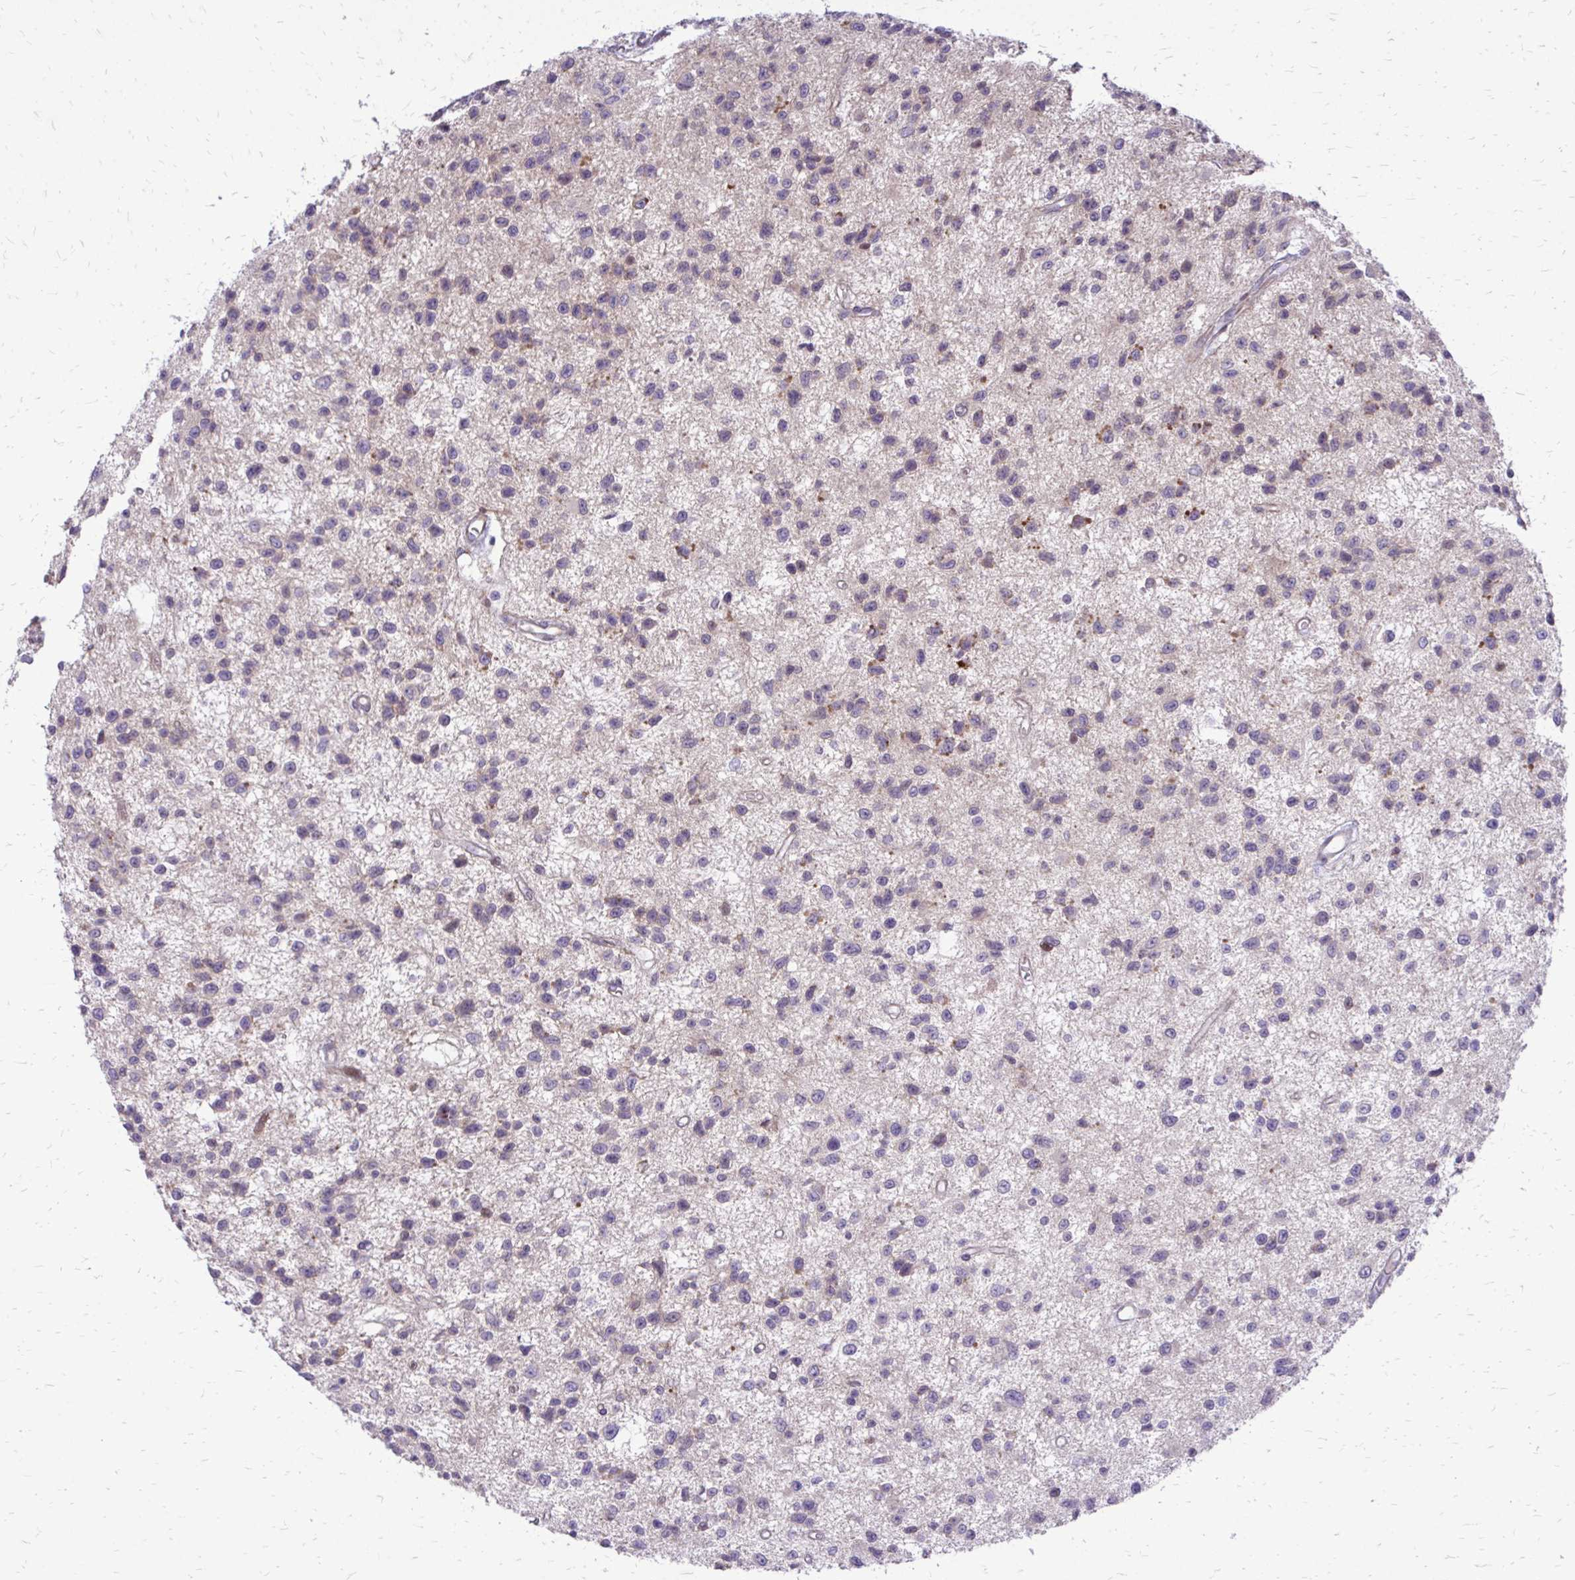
{"staining": {"intensity": "negative", "quantity": "none", "location": "none"}, "tissue": "glioma", "cell_type": "Tumor cells", "image_type": "cancer", "snomed": [{"axis": "morphology", "description": "Glioma, malignant, Low grade"}, {"axis": "topography", "description": "Brain"}], "caption": "A histopathology image of low-grade glioma (malignant) stained for a protein exhibits no brown staining in tumor cells.", "gene": "PPDPFL", "patient": {"sex": "male", "age": 43}}